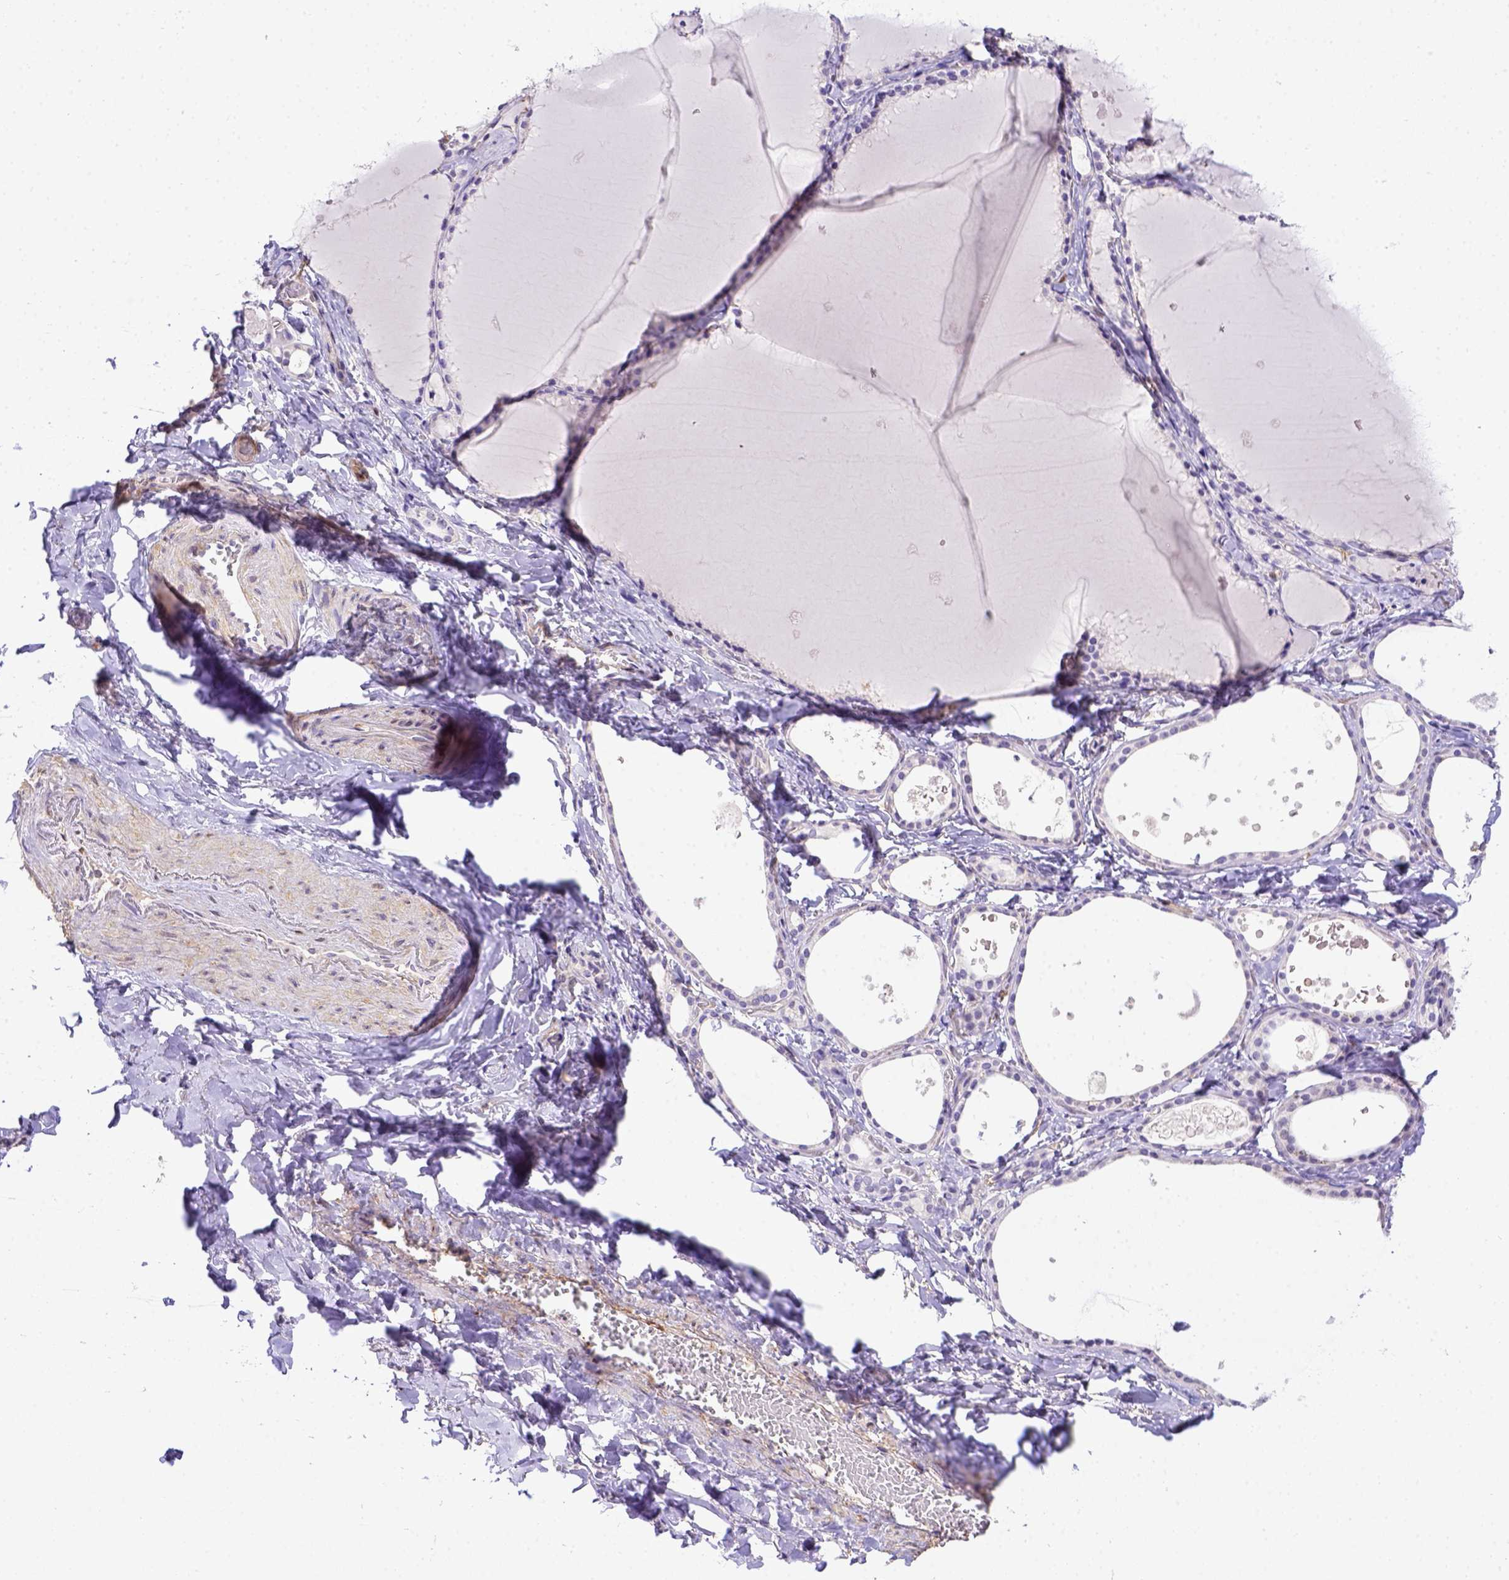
{"staining": {"intensity": "negative", "quantity": "none", "location": "none"}, "tissue": "thyroid gland", "cell_type": "Glandular cells", "image_type": "normal", "snomed": [{"axis": "morphology", "description": "Normal tissue, NOS"}, {"axis": "topography", "description": "Thyroid gland"}], "caption": "The histopathology image demonstrates no staining of glandular cells in unremarkable thyroid gland.", "gene": "BTN1A1", "patient": {"sex": "female", "age": 56}}